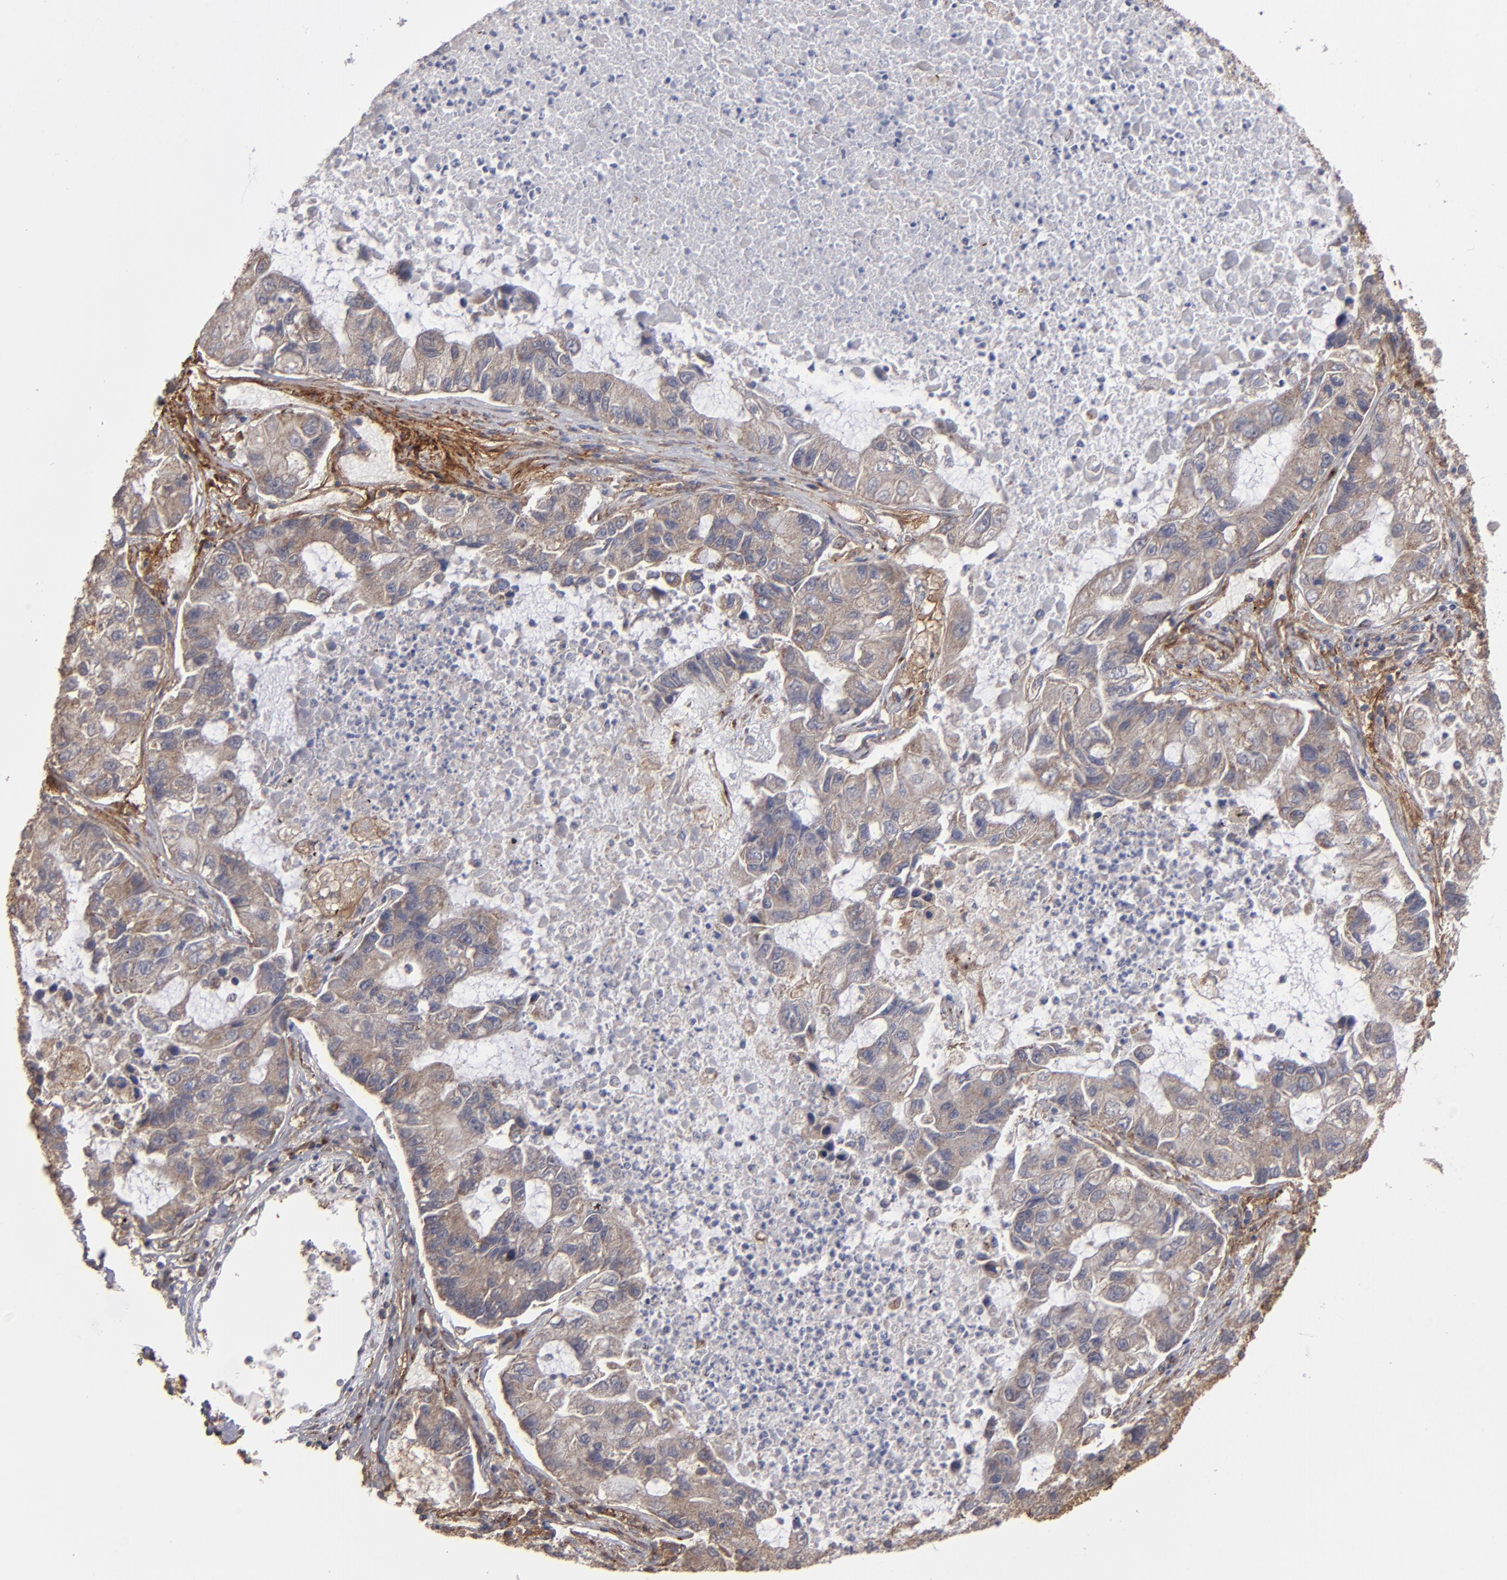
{"staining": {"intensity": "weak", "quantity": "25%-75%", "location": "cytoplasmic/membranous"}, "tissue": "lung cancer", "cell_type": "Tumor cells", "image_type": "cancer", "snomed": [{"axis": "morphology", "description": "Adenocarcinoma, NOS"}, {"axis": "topography", "description": "Lung"}], "caption": "Lung cancer tissue displays weak cytoplasmic/membranous expression in approximately 25%-75% of tumor cells, visualized by immunohistochemistry.", "gene": "ITGB5", "patient": {"sex": "female", "age": 51}}